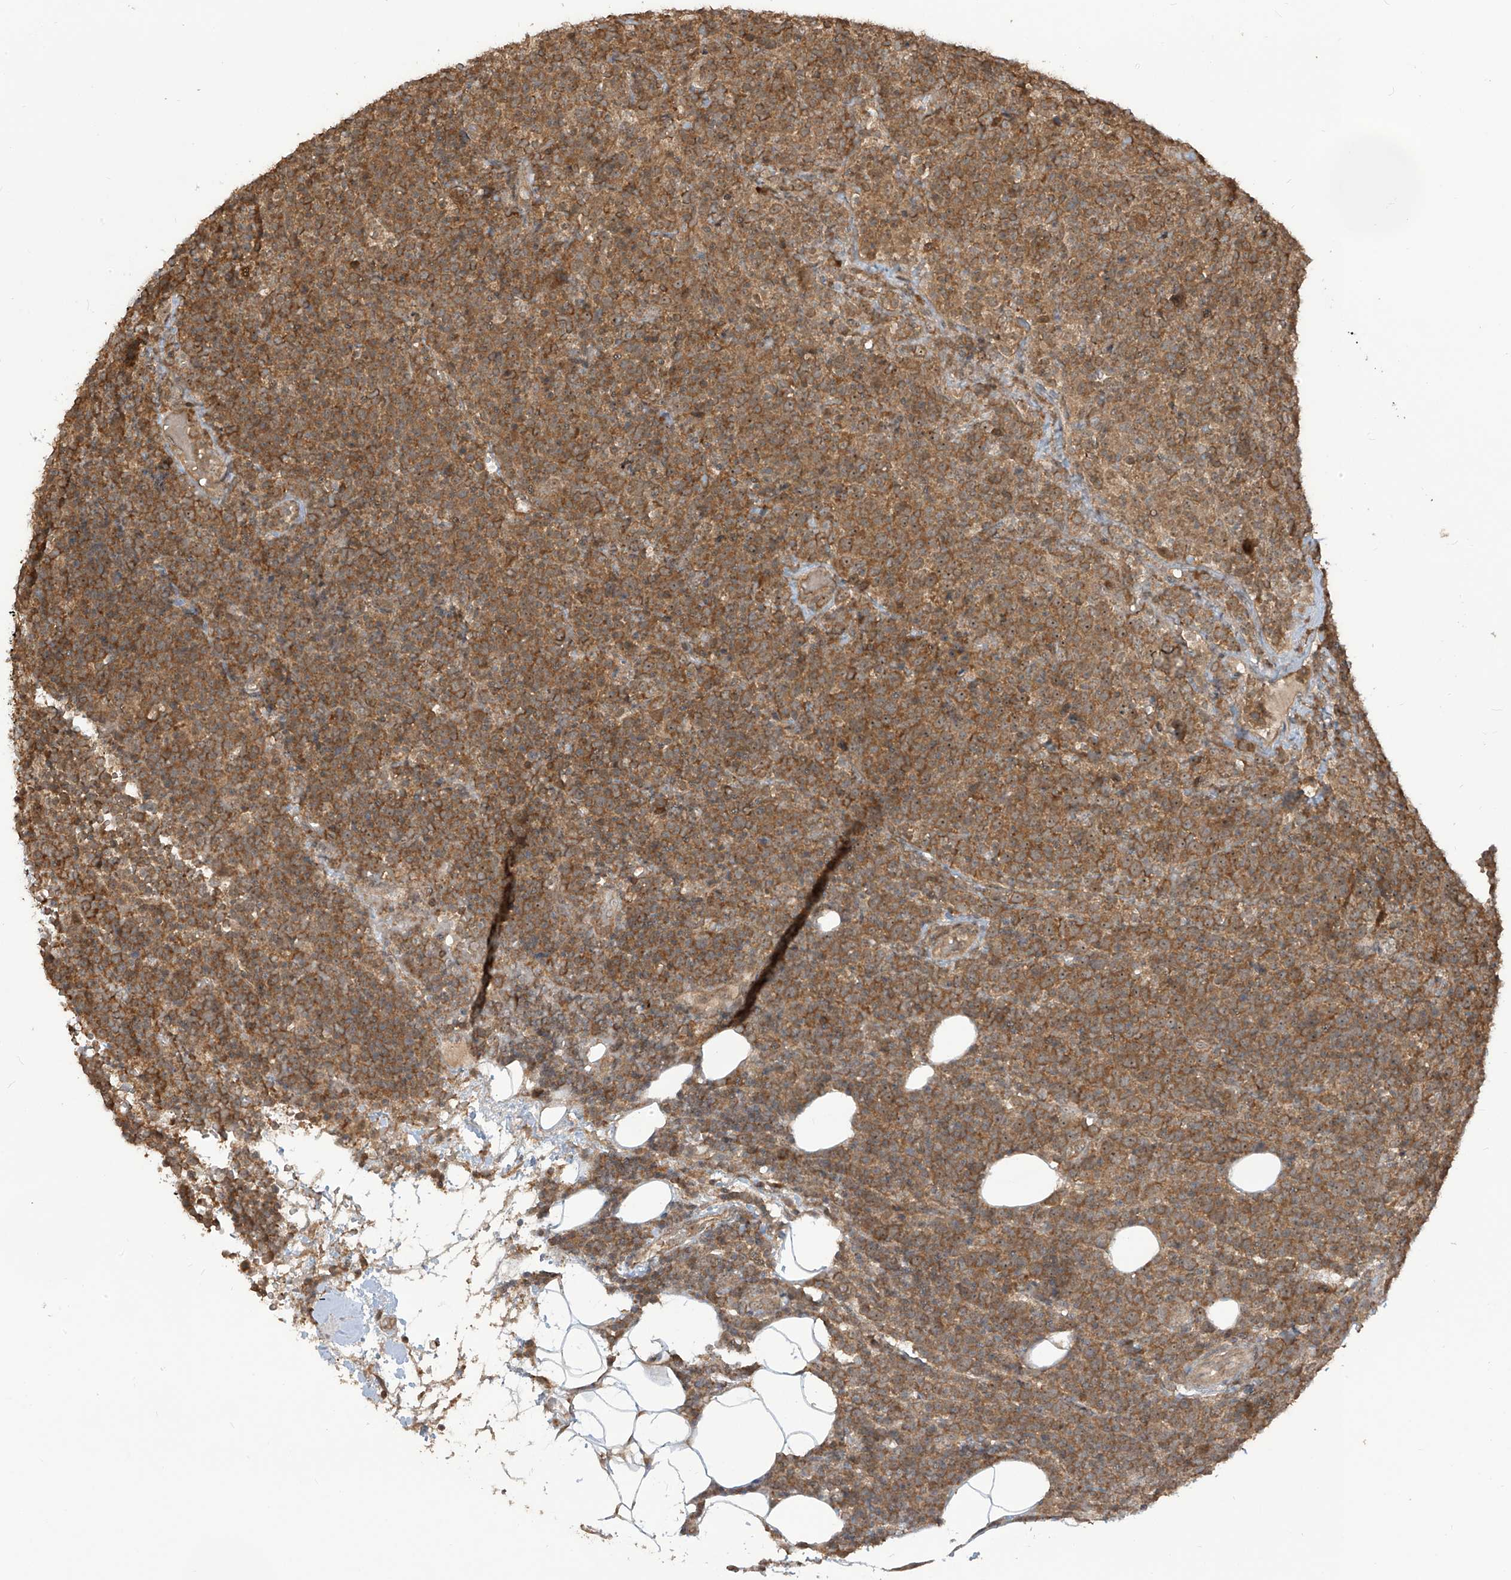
{"staining": {"intensity": "moderate", "quantity": ">75%", "location": "cytoplasmic/membranous"}, "tissue": "lymphoma", "cell_type": "Tumor cells", "image_type": "cancer", "snomed": [{"axis": "morphology", "description": "Malignant lymphoma, non-Hodgkin's type, High grade"}, {"axis": "topography", "description": "Lymph node"}], "caption": "Tumor cells display medium levels of moderate cytoplasmic/membranous staining in approximately >75% of cells in human lymphoma. The protein is shown in brown color, while the nuclei are stained blue.", "gene": "CARF", "patient": {"sex": "male", "age": 61}}